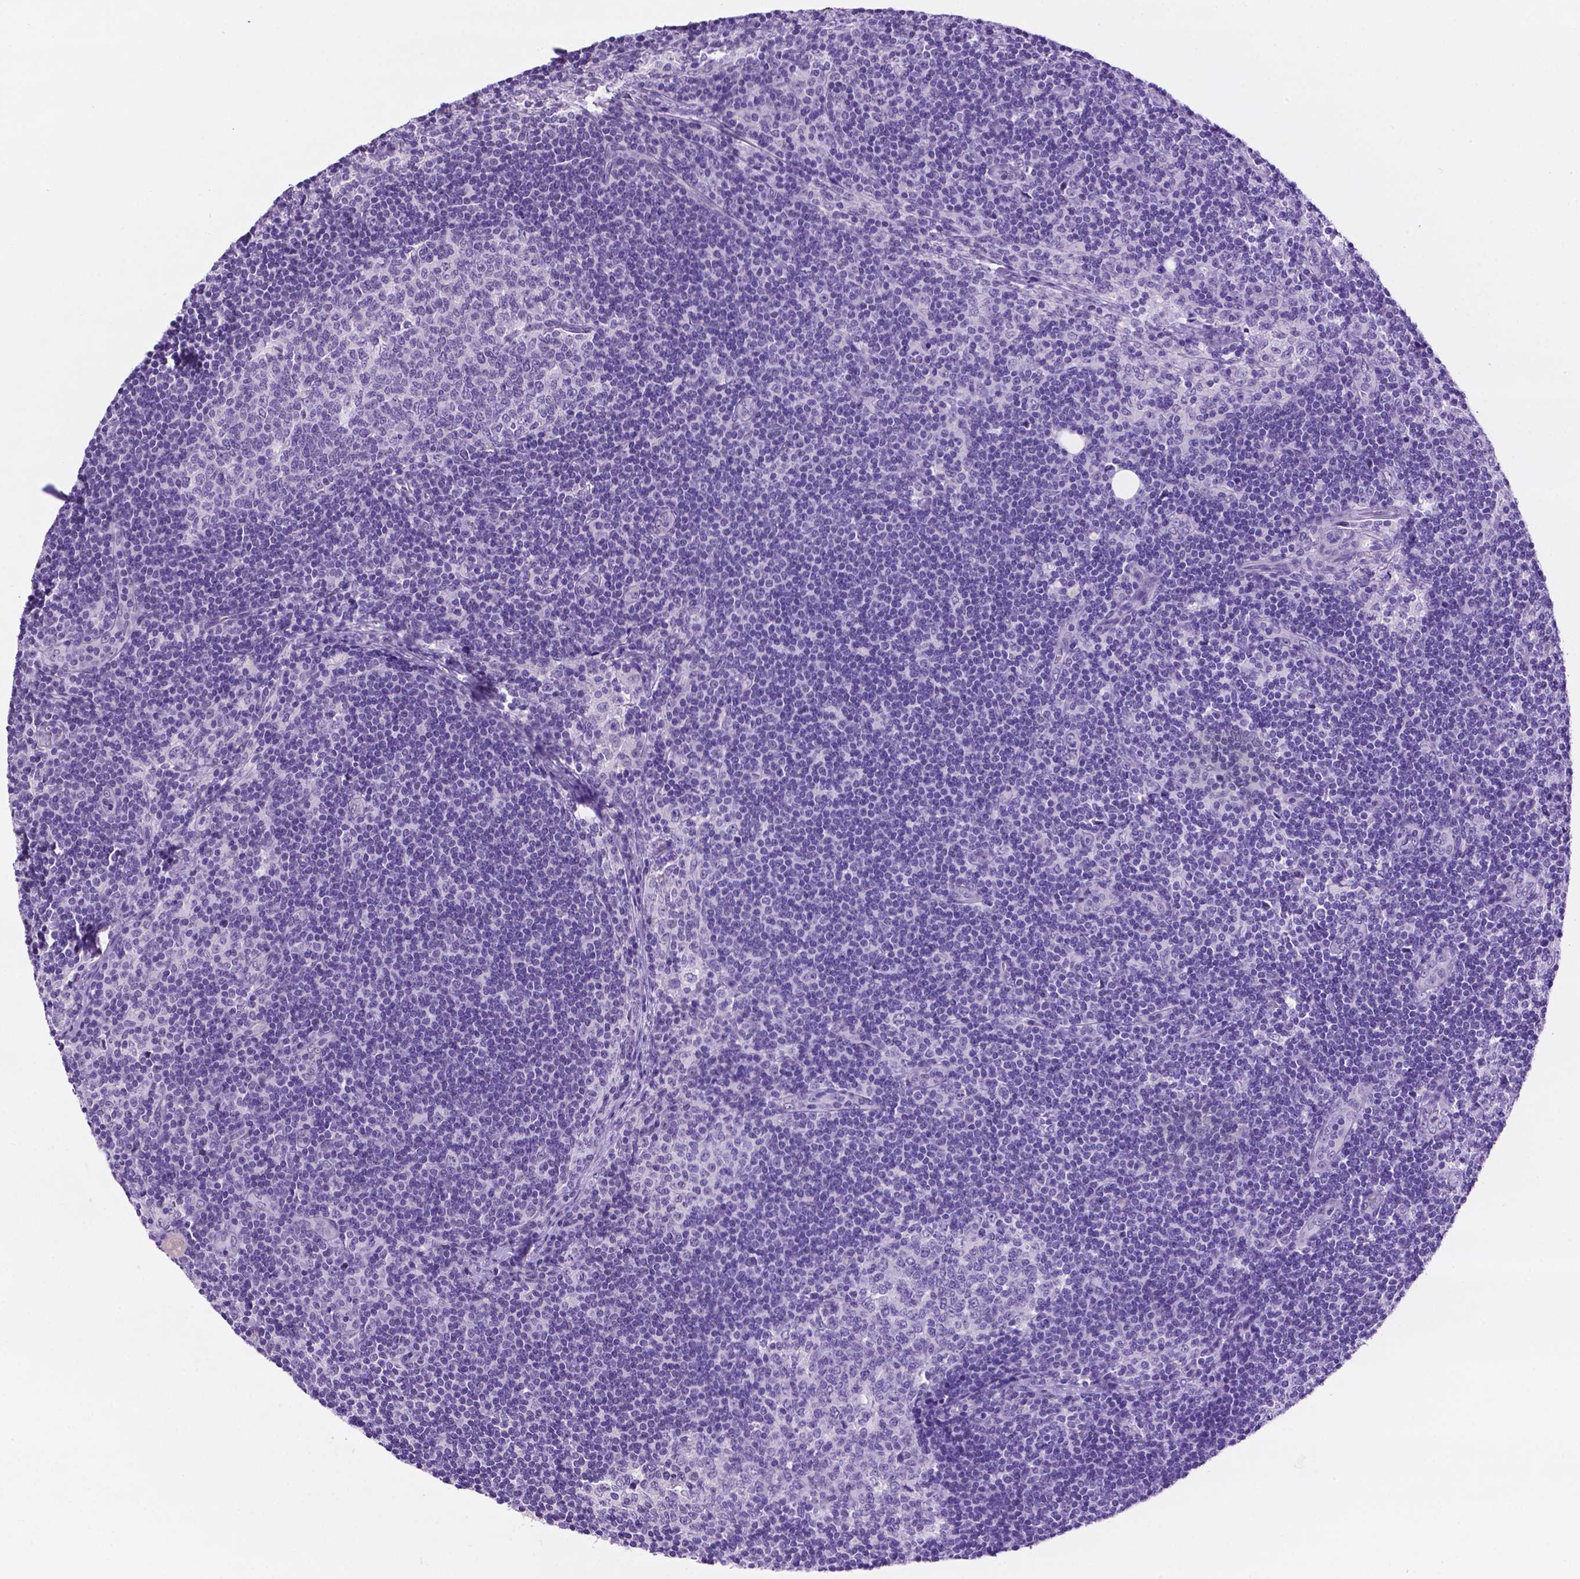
{"staining": {"intensity": "negative", "quantity": "none", "location": "none"}, "tissue": "lymph node", "cell_type": "Germinal center cells", "image_type": "normal", "snomed": [{"axis": "morphology", "description": "Normal tissue, NOS"}, {"axis": "topography", "description": "Lymph node"}], "caption": "The immunohistochemistry (IHC) image has no significant staining in germinal center cells of lymph node. The staining is performed using DAB brown chromogen with nuclei counter-stained in using hematoxylin.", "gene": "TACSTD2", "patient": {"sex": "female", "age": 41}}